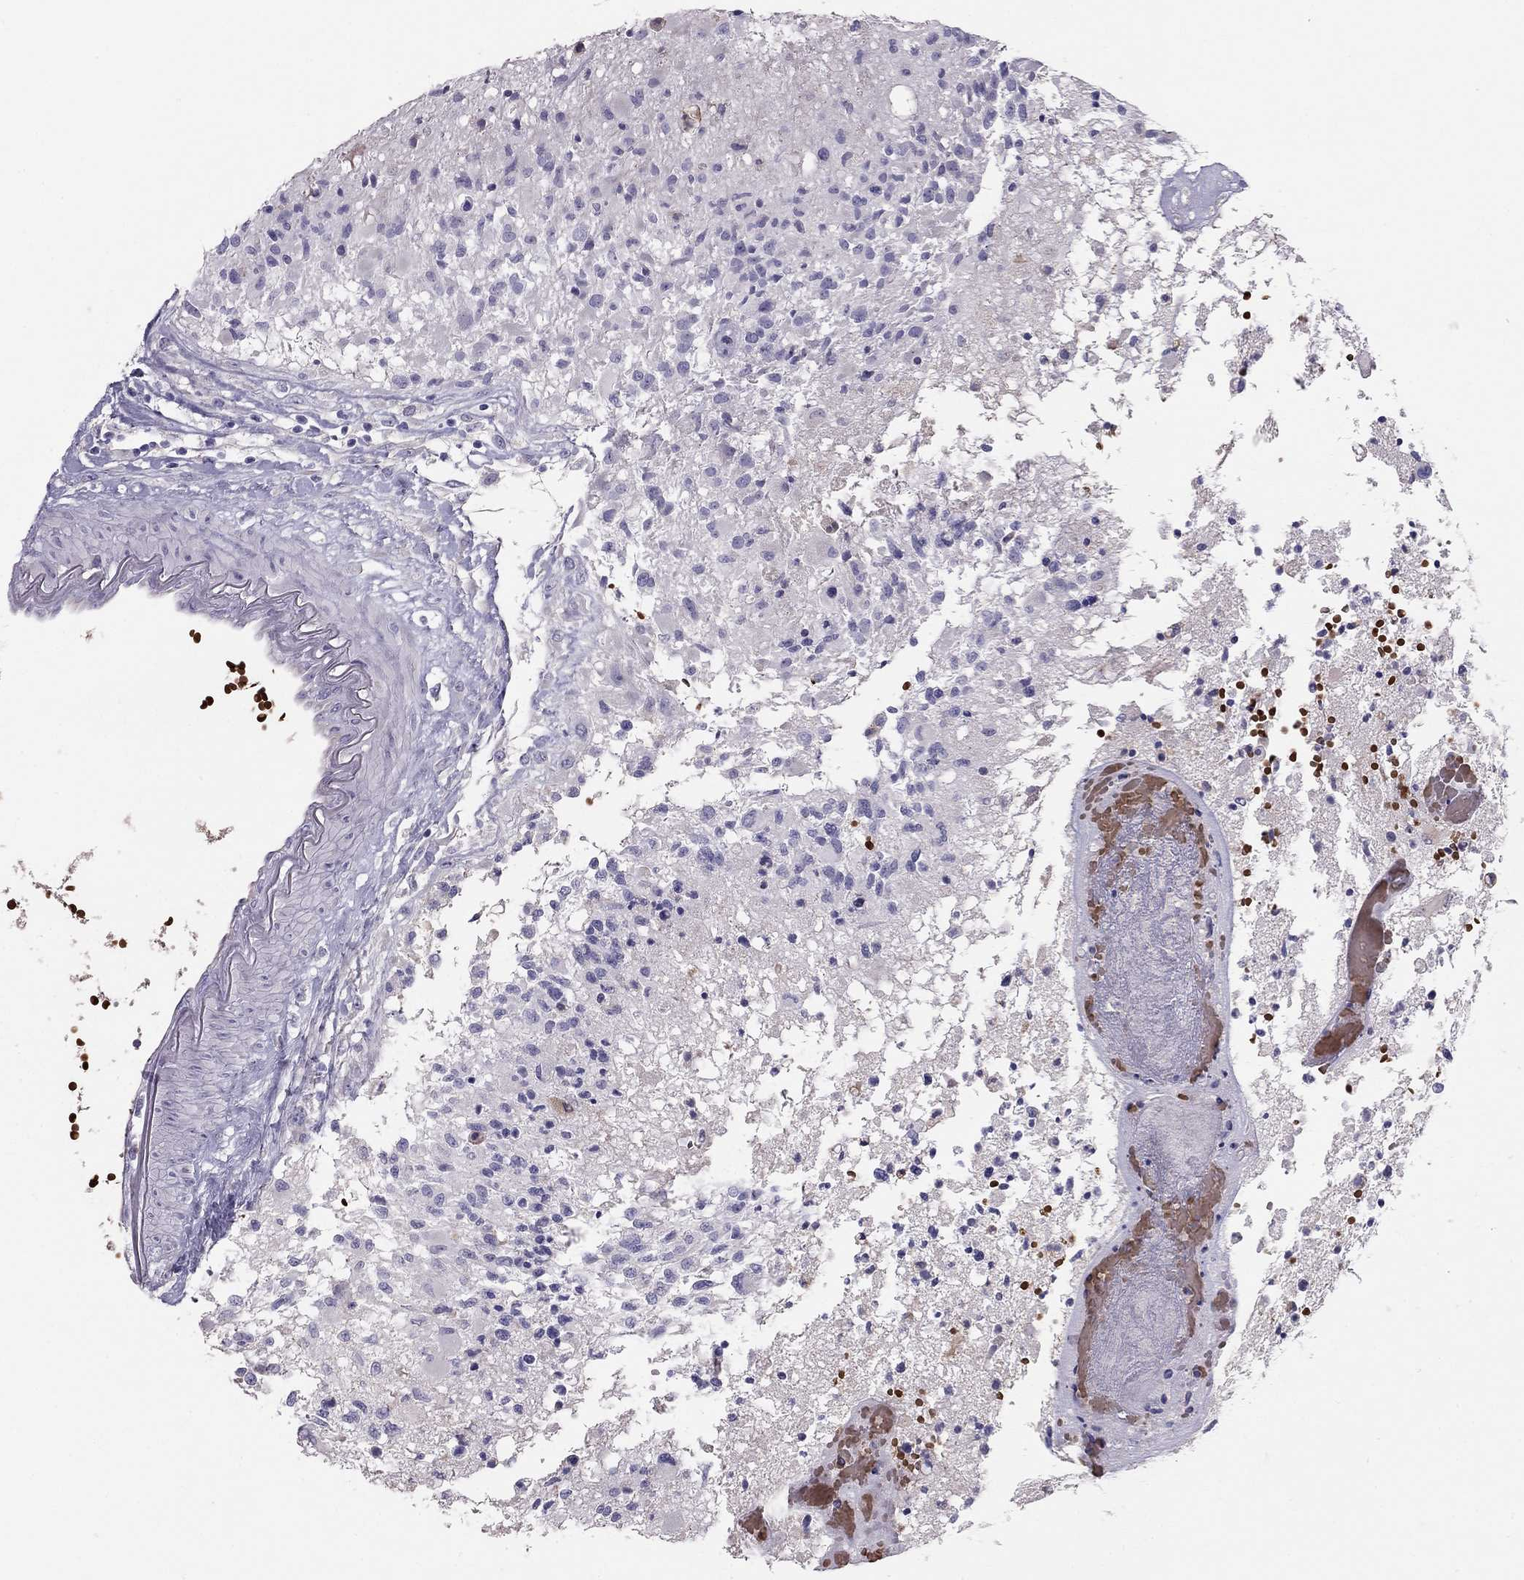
{"staining": {"intensity": "negative", "quantity": "none", "location": "none"}, "tissue": "glioma", "cell_type": "Tumor cells", "image_type": "cancer", "snomed": [{"axis": "morphology", "description": "Glioma, malignant, High grade"}, {"axis": "topography", "description": "Brain"}], "caption": "There is no significant staining in tumor cells of glioma. (DAB immunohistochemistry (IHC), high magnification).", "gene": "RHD", "patient": {"sex": "female", "age": 63}}